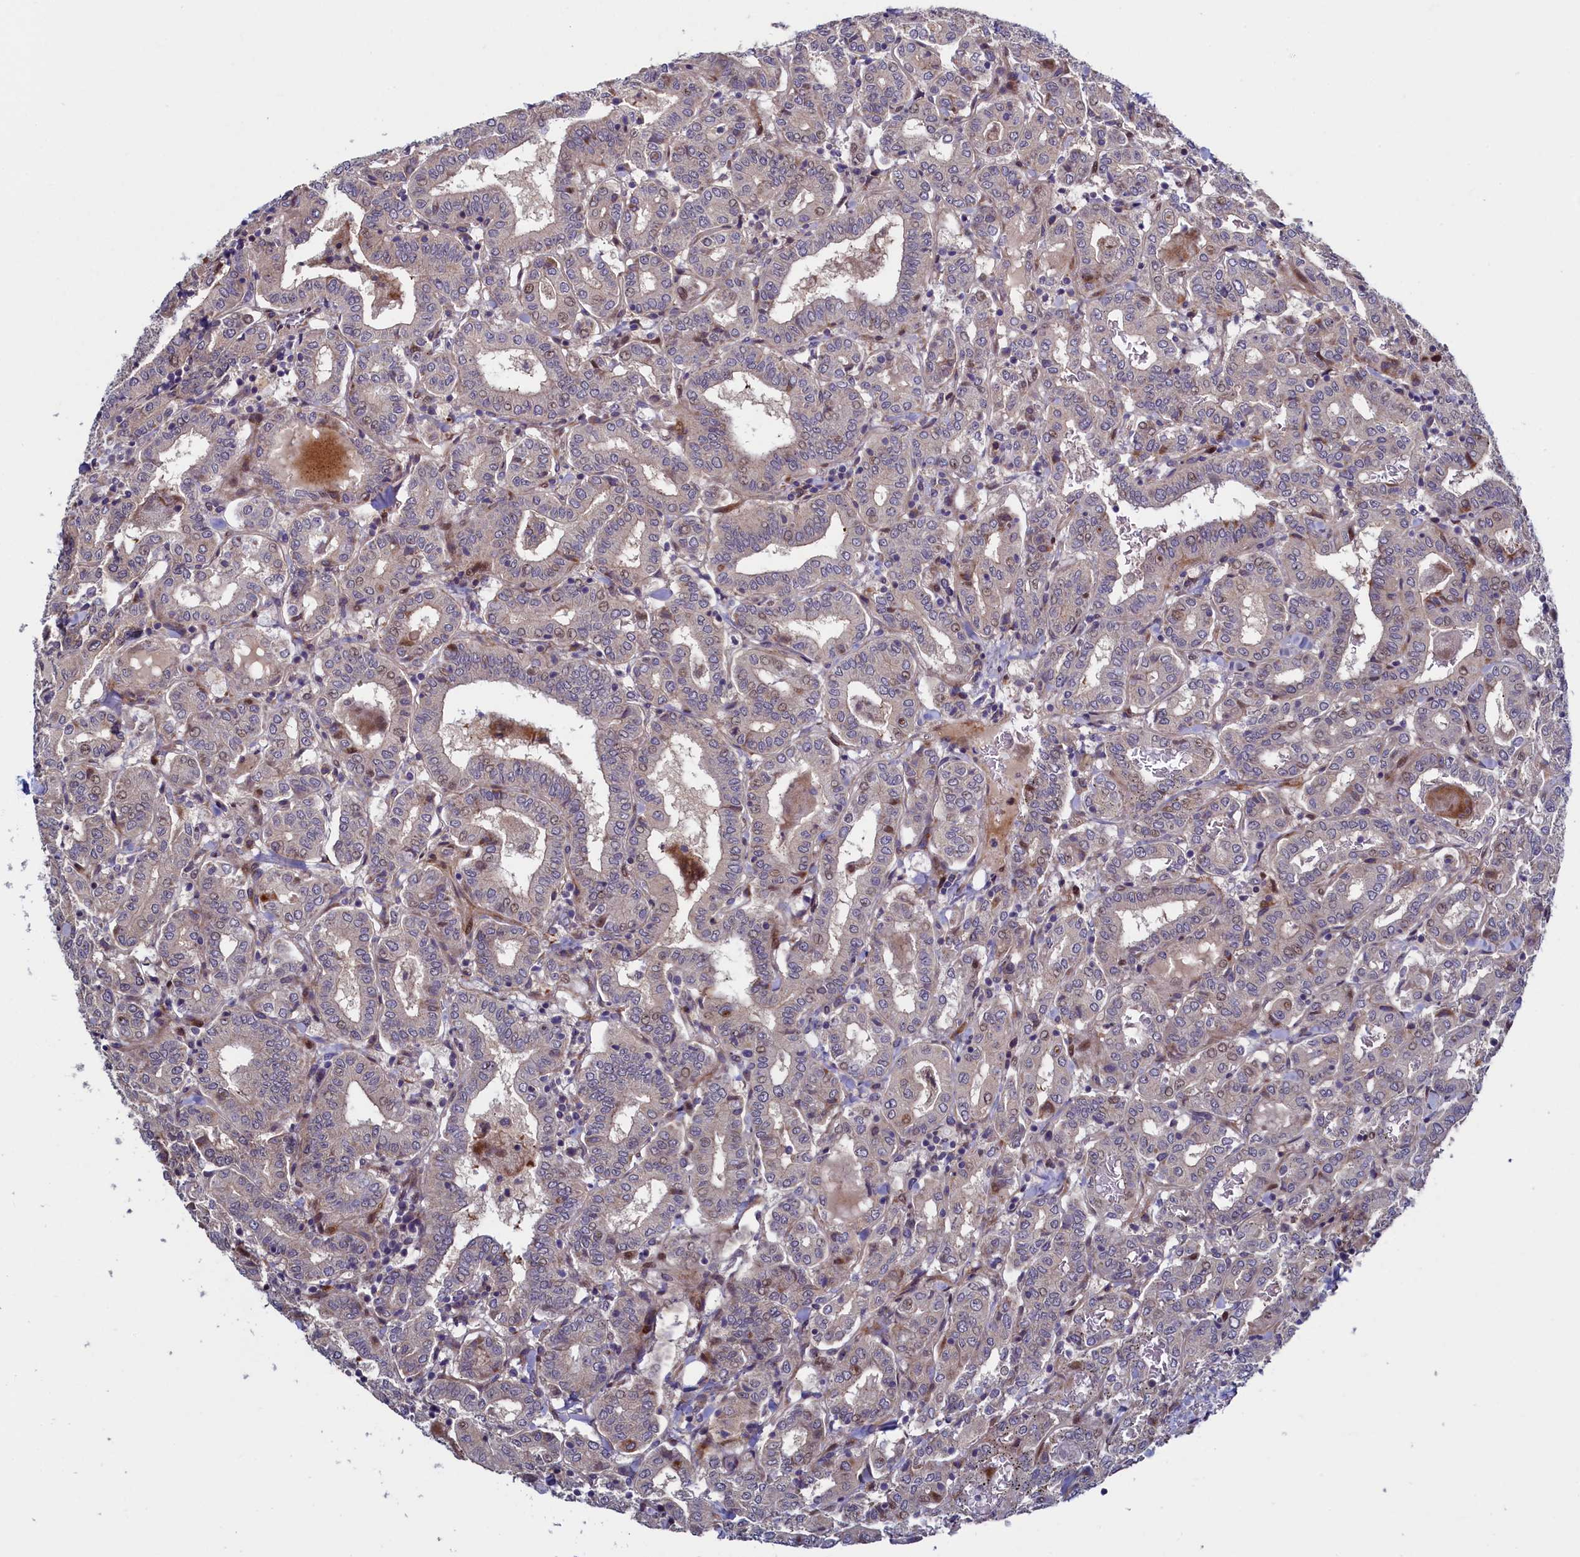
{"staining": {"intensity": "weak", "quantity": "<25%", "location": "nuclear"}, "tissue": "thyroid cancer", "cell_type": "Tumor cells", "image_type": "cancer", "snomed": [{"axis": "morphology", "description": "Papillary adenocarcinoma, NOS"}, {"axis": "topography", "description": "Thyroid gland"}], "caption": "A histopathology image of human papillary adenocarcinoma (thyroid) is negative for staining in tumor cells. (Stains: DAB immunohistochemistry with hematoxylin counter stain, Microscopy: brightfield microscopy at high magnification).", "gene": "PIK3C3", "patient": {"sex": "female", "age": 72}}